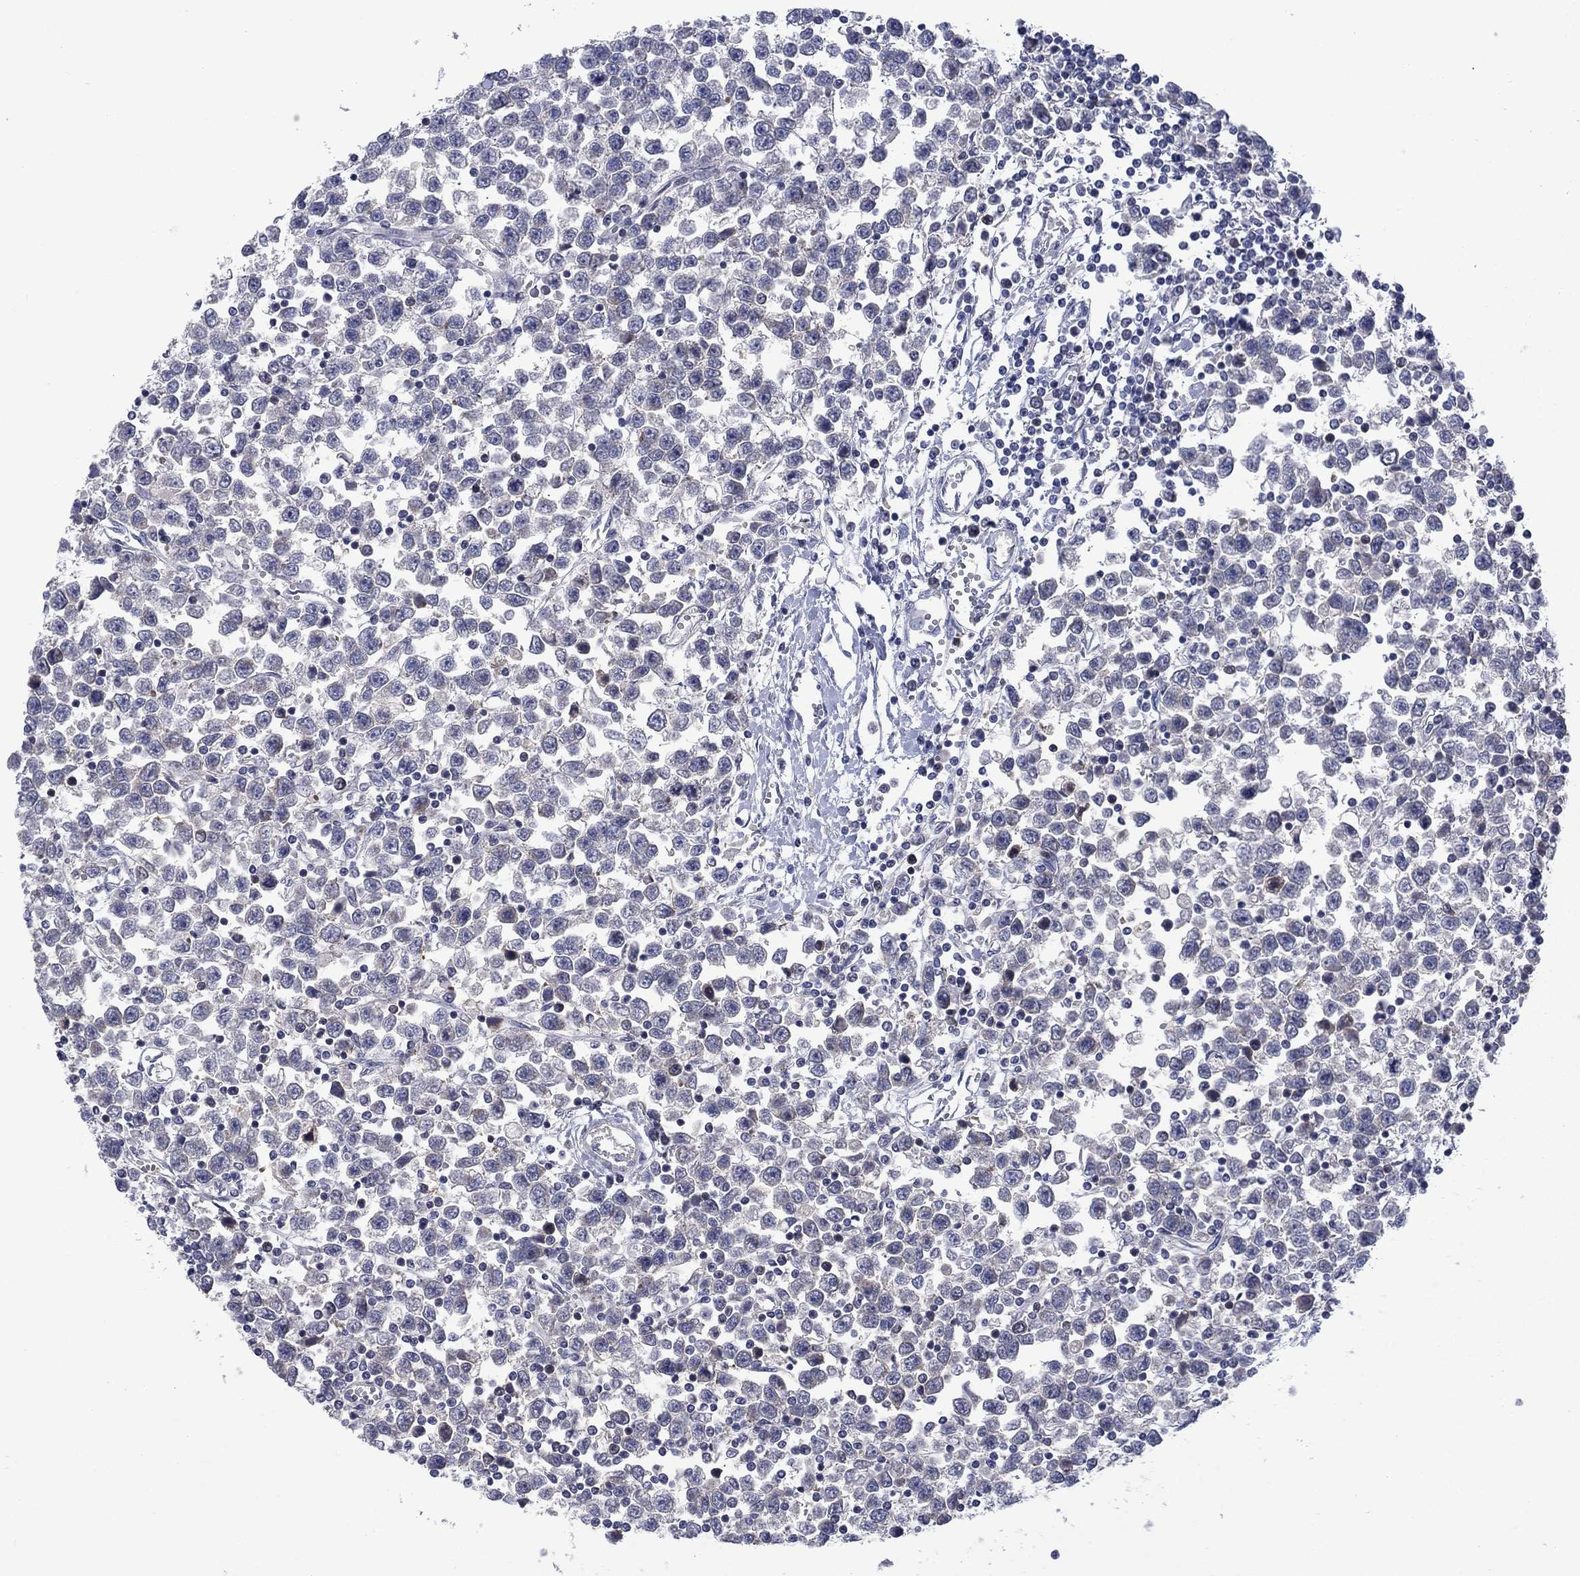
{"staining": {"intensity": "negative", "quantity": "none", "location": "none"}, "tissue": "testis cancer", "cell_type": "Tumor cells", "image_type": "cancer", "snomed": [{"axis": "morphology", "description": "Seminoma, NOS"}, {"axis": "topography", "description": "Testis"}], "caption": "A histopathology image of human testis cancer (seminoma) is negative for staining in tumor cells.", "gene": "KIF15", "patient": {"sex": "male", "age": 34}}